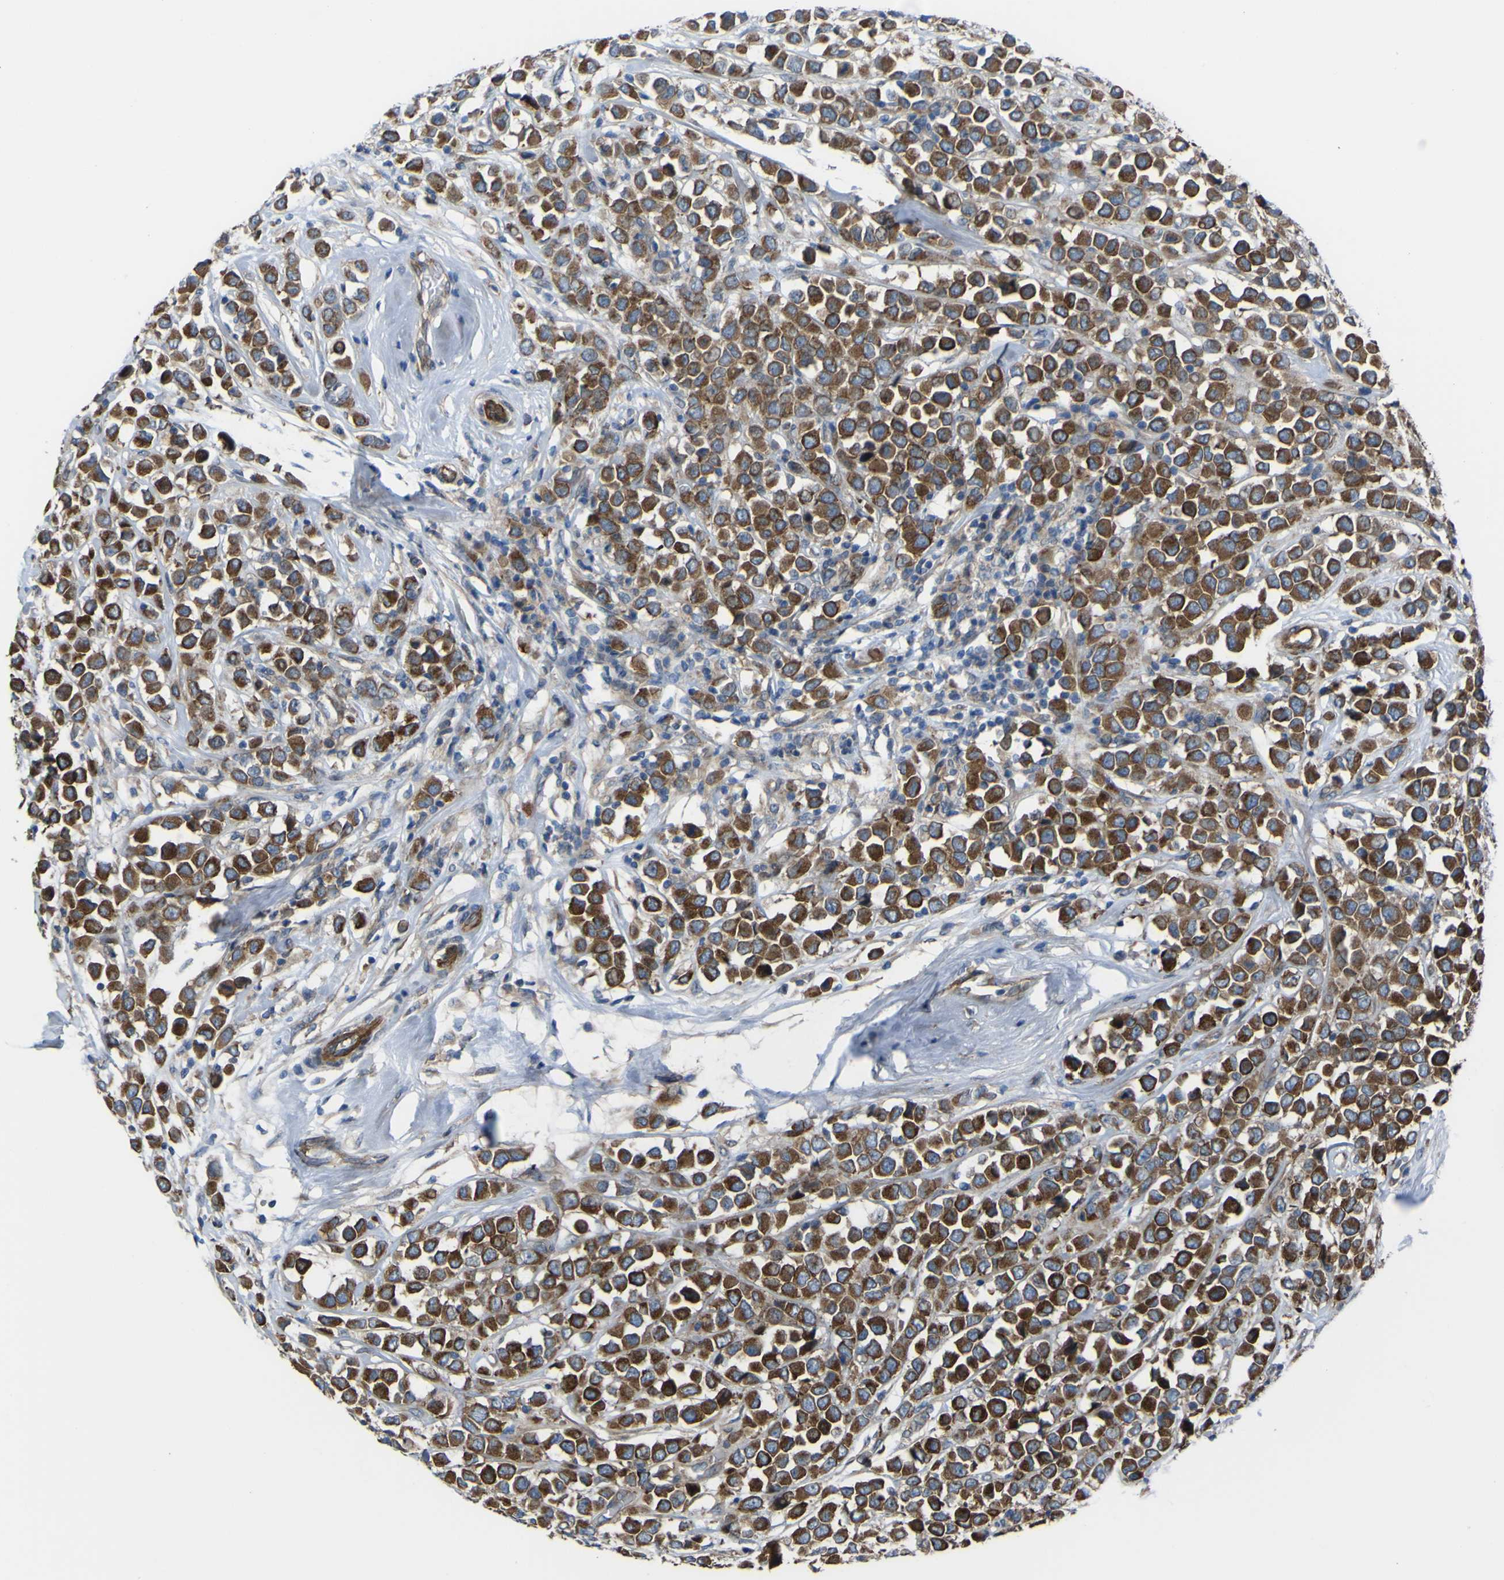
{"staining": {"intensity": "strong", "quantity": ">75%", "location": "cytoplasmic/membranous"}, "tissue": "breast cancer", "cell_type": "Tumor cells", "image_type": "cancer", "snomed": [{"axis": "morphology", "description": "Duct carcinoma"}, {"axis": "topography", "description": "Breast"}], "caption": "Breast cancer stained with a brown dye exhibits strong cytoplasmic/membranous positive positivity in about >75% of tumor cells.", "gene": "FBXO30", "patient": {"sex": "female", "age": 61}}